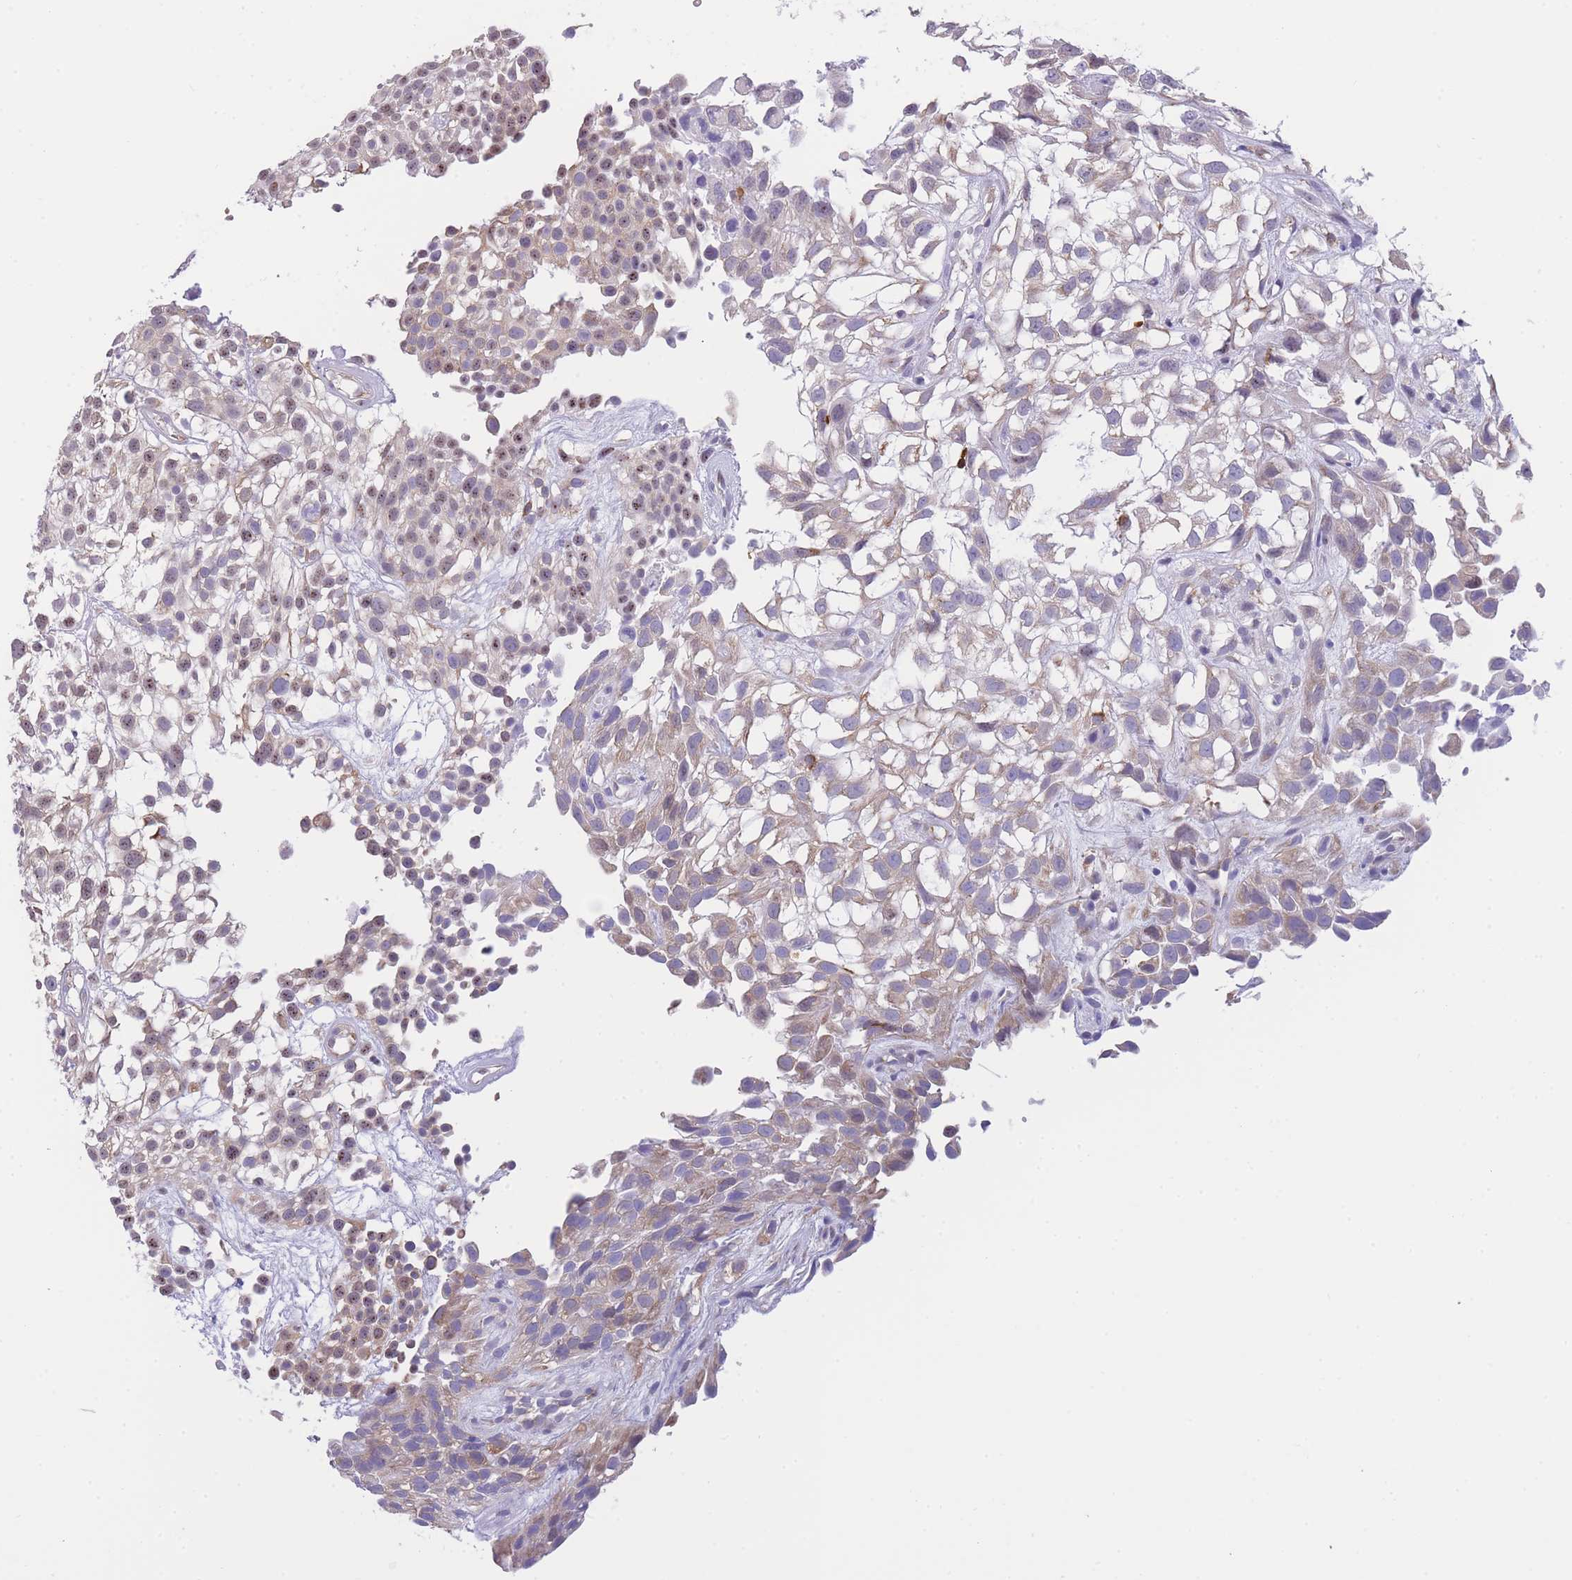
{"staining": {"intensity": "weak", "quantity": "25%-75%", "location": "cytoplasmic/membranous,nuclear"}, "tissue": "urothelial cancer", "cell_type": "Tumor cells", "image_type": "cancer", "snomed": [{"axis": "morphology", "description": "Urothelial carcinoma, High grade"}, {"axis": "topography", "description": "Urinary bladder"}], "caption": "Tumor cells display weak cytoplasmic/membranous and nuclear staining in approximately 25%-75% of cells in high-grade urothelial carcinoma.", "gene": "ZNF662", "patient": {"sex": "male", "age": 56}}